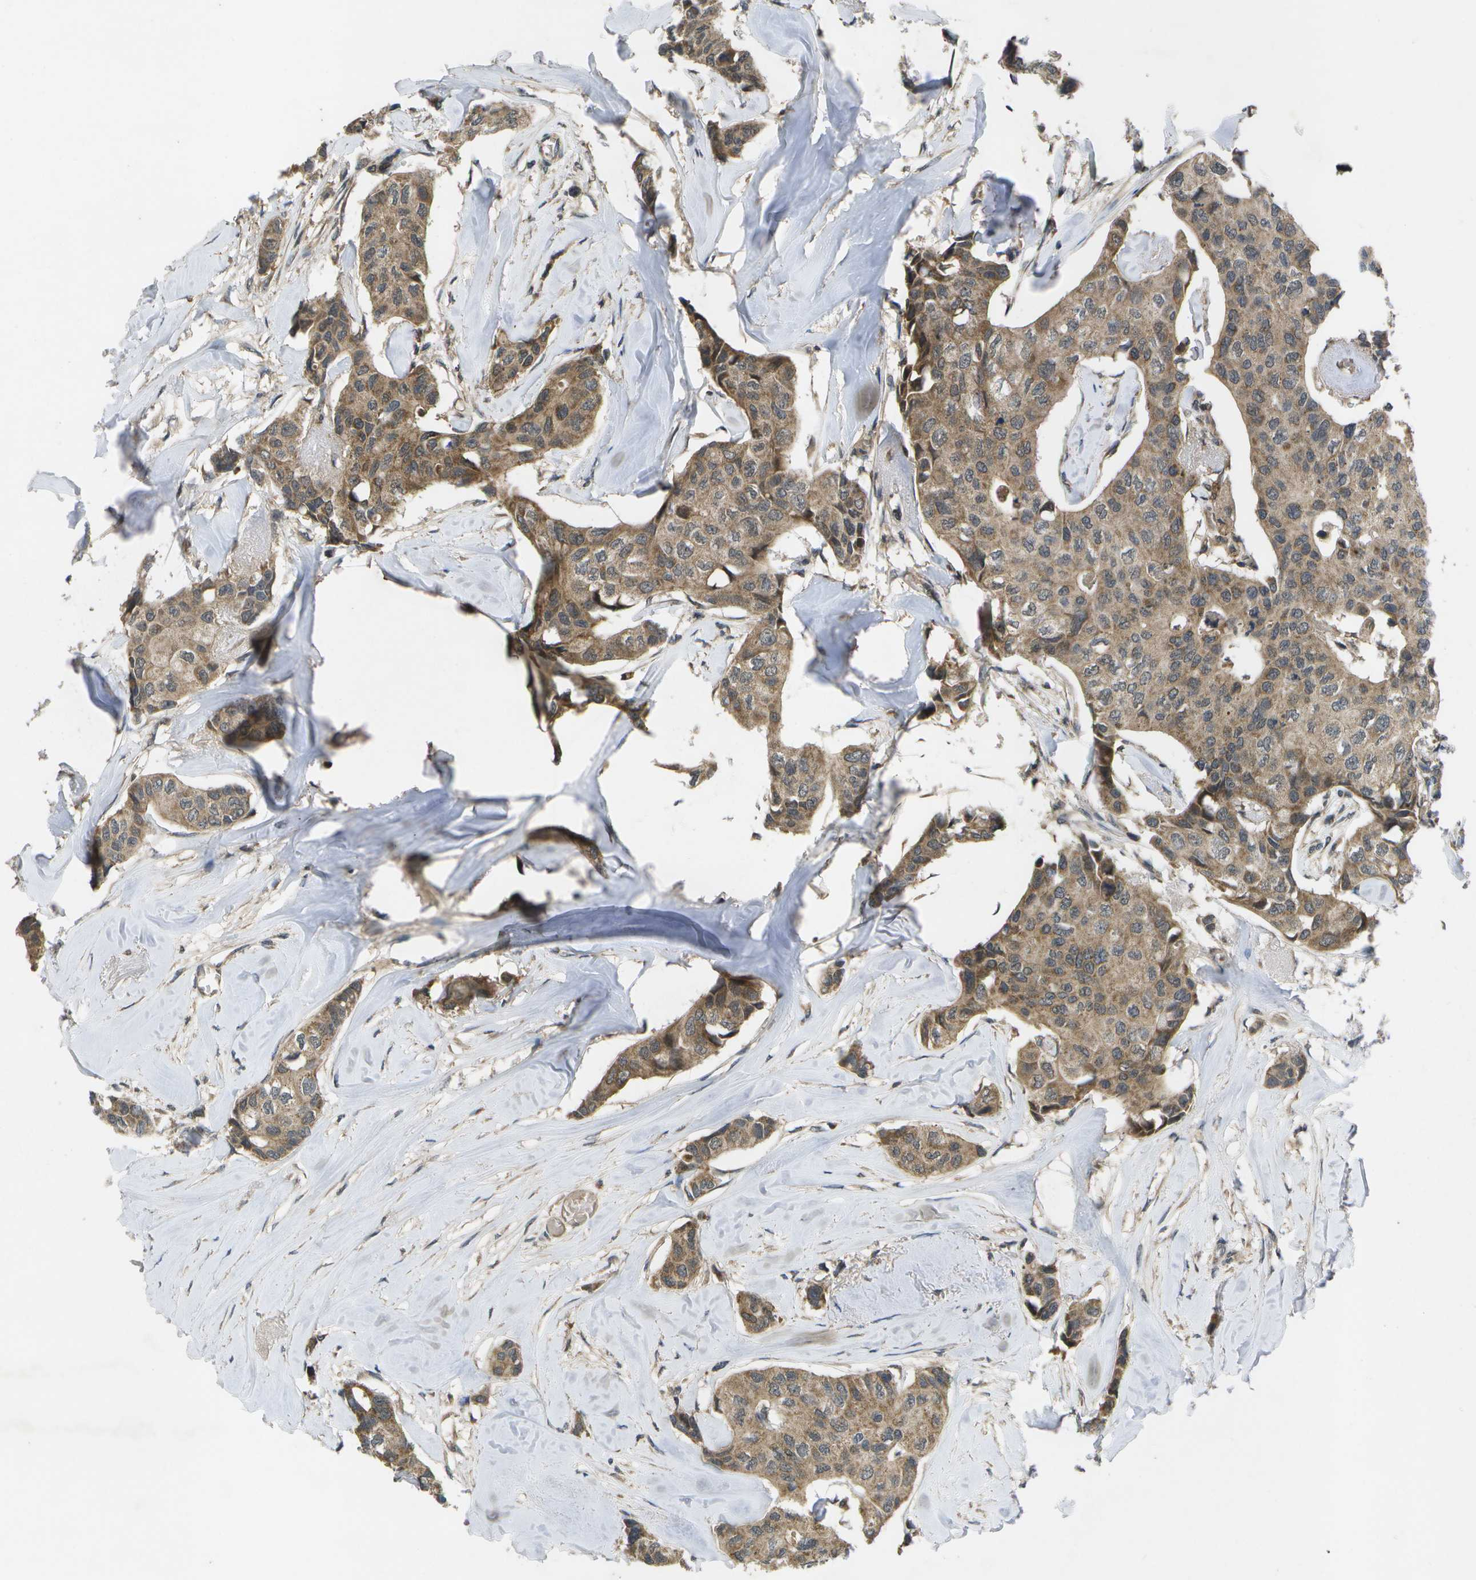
{"staining": {"intensity": "moderate", "quantity": ">75%", "location": "cytoplasmic/membranous"}, "tissue": "breast cancer", "cell_type": "Tumor cells", "image_type": "cancer", "snomed": [{"axis": "morphology", "description": "Duct carcinoma"}, {"axis": "topography", "description": "Breast"}], "caption": "Immunohistochemical staining of intraductal carcinoma (breast) displays medium levels of moderate cytoplasmic/membranous protein positivity in about >75% of tumor cells.", "gene": "ALAS1", "patient": {"sex": "female", "age": 80}}